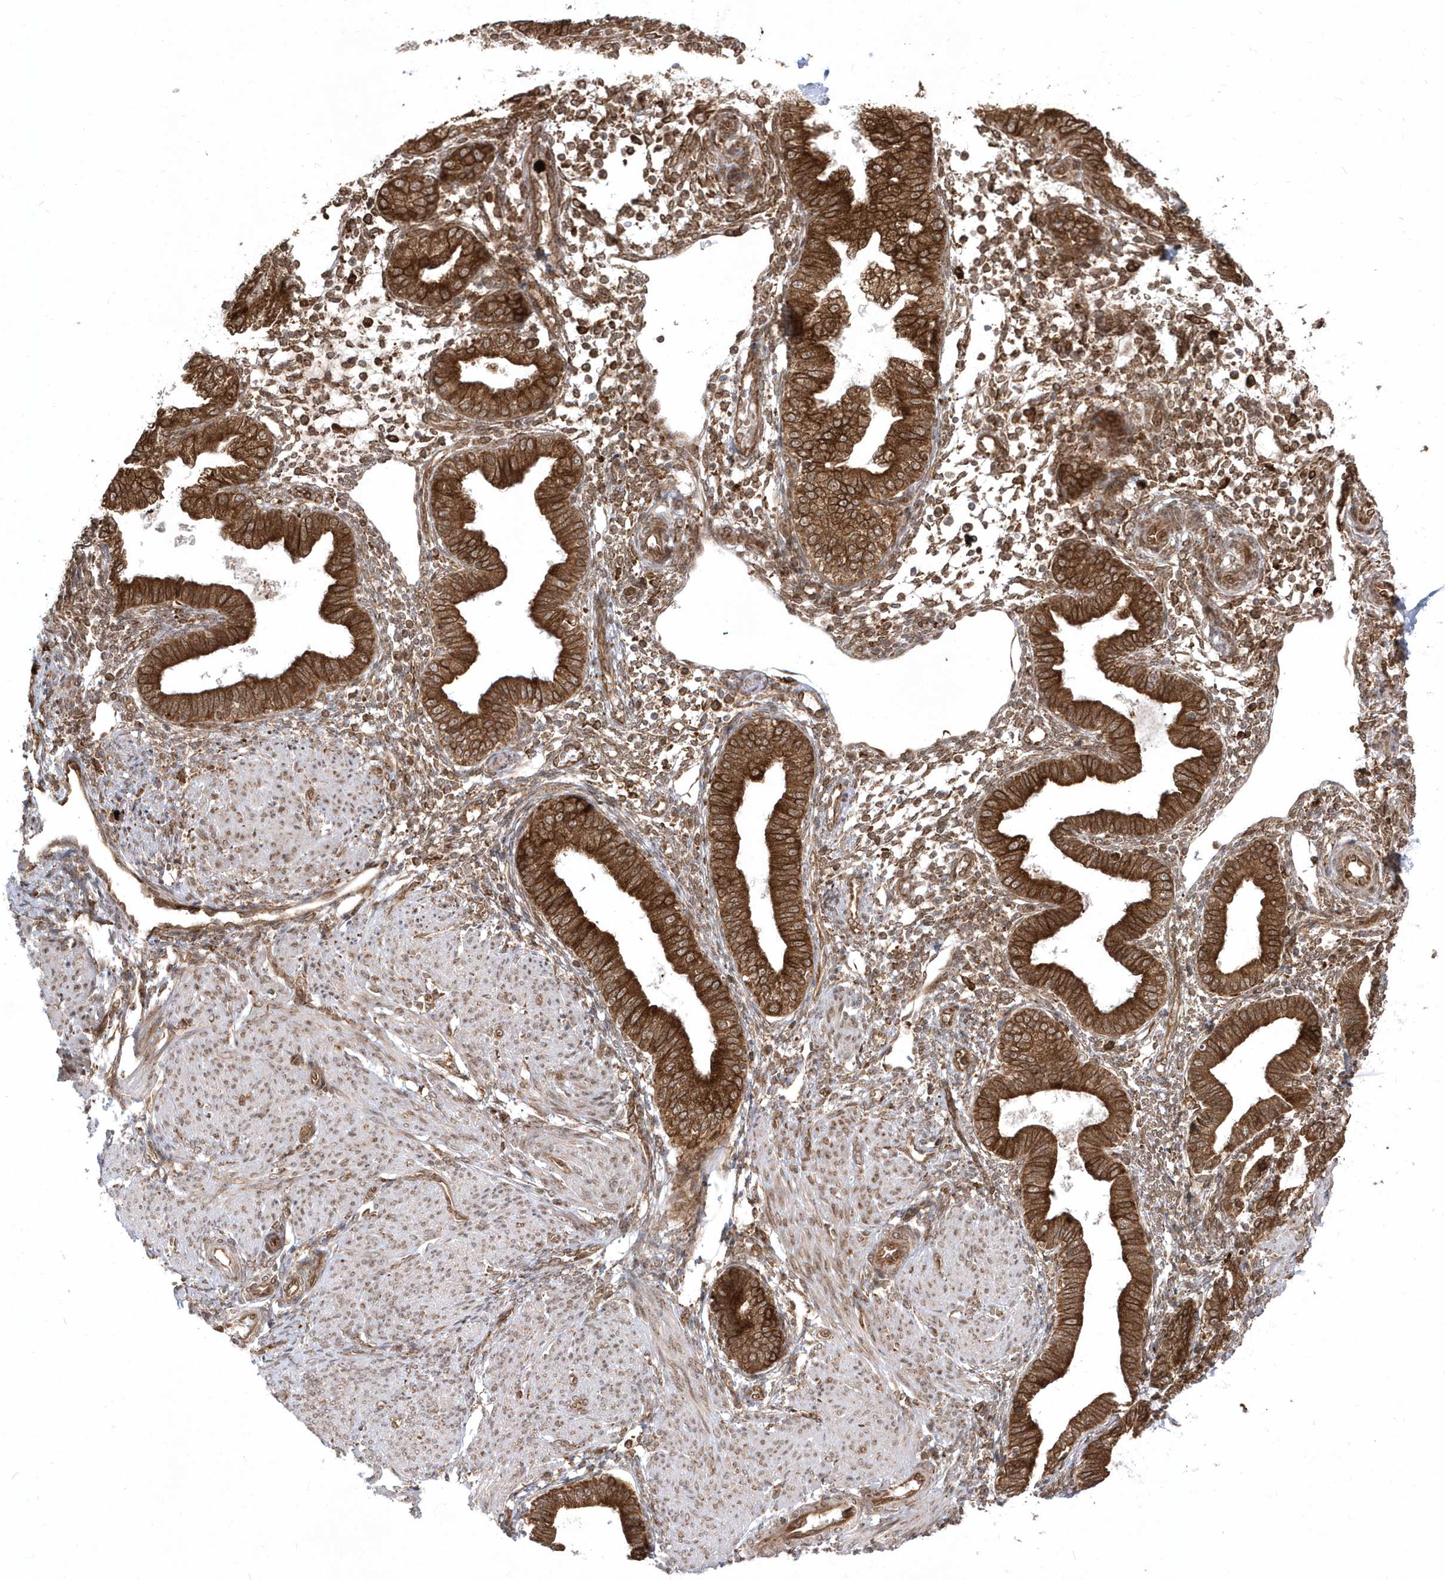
{"staining": {"intensity": "moderate", "quantity": ">75%", "location": "cytoplasmic/membranous"}, "tissue": "endometrium", "cell_type": "Cells in endometrial stroma", "image_type": "normal", "snomed": [{"axis": "morphology", "description": "Normal tissue, NOS"}, {"axis": "topography", "description": "Endometrium"}], "caption": "IHC (DAB (3,3'-diaminobenzidine)) staining of normal human endometrium reveals moderate cytoplasmic/membranous protein positivity in about >75% of cells in endometrial stroma. (Brightfield microscopy of DAB IHC at high magnification).", "gene": "EPC2", "patient": {"sex": "female", "age": 53}}